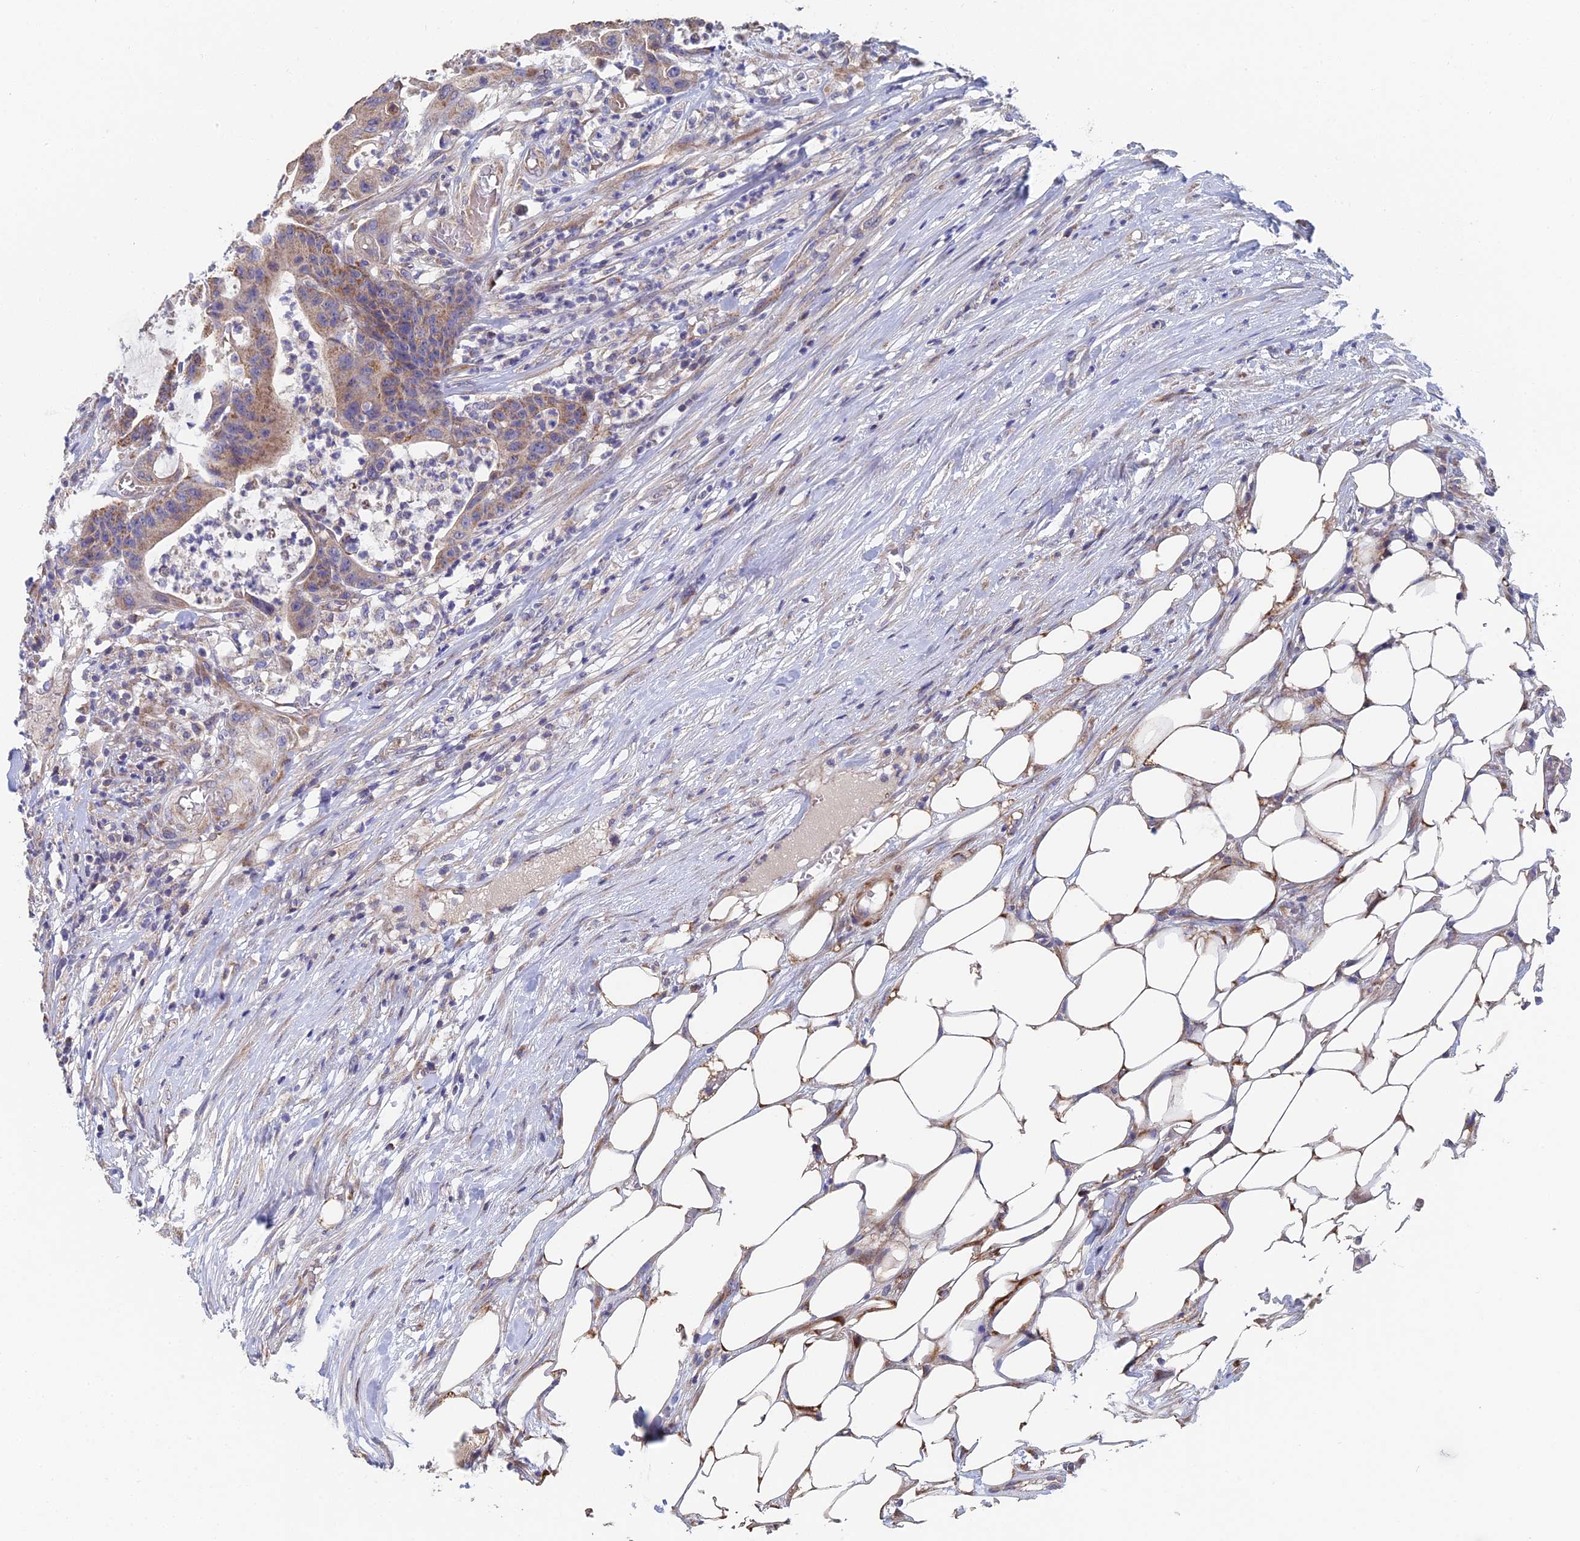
{"staining": {"intensity": "strong", "quantity": ">75%", "location": "cytoplasmic/membranous"}, "tissue": "colorectal cancer", "cell_type": "Tumor cells", "image_type": "cancer", "snomed": [{"axis": "morphology", "description": "Adenocarcinoma, NOS"}, {"axis": "topography", "description": "Colon"}], "caption": "Immunohistochemistry (IHC) staining of colorectal adenocarcinoma, which displays high levels of strong cytoplasmic/membranous expression in approximately >75% of tumor cells indicating strong cytoplasmic/membranous protein positivity. The staining was performed using DAB (3,3'-diaminobenzidine) (brown) for protein detection and nuclei were counterstained in hematoxylin (blue).", "gene": "ECSIT", "patient": {"sex": "female", "age": 84}}